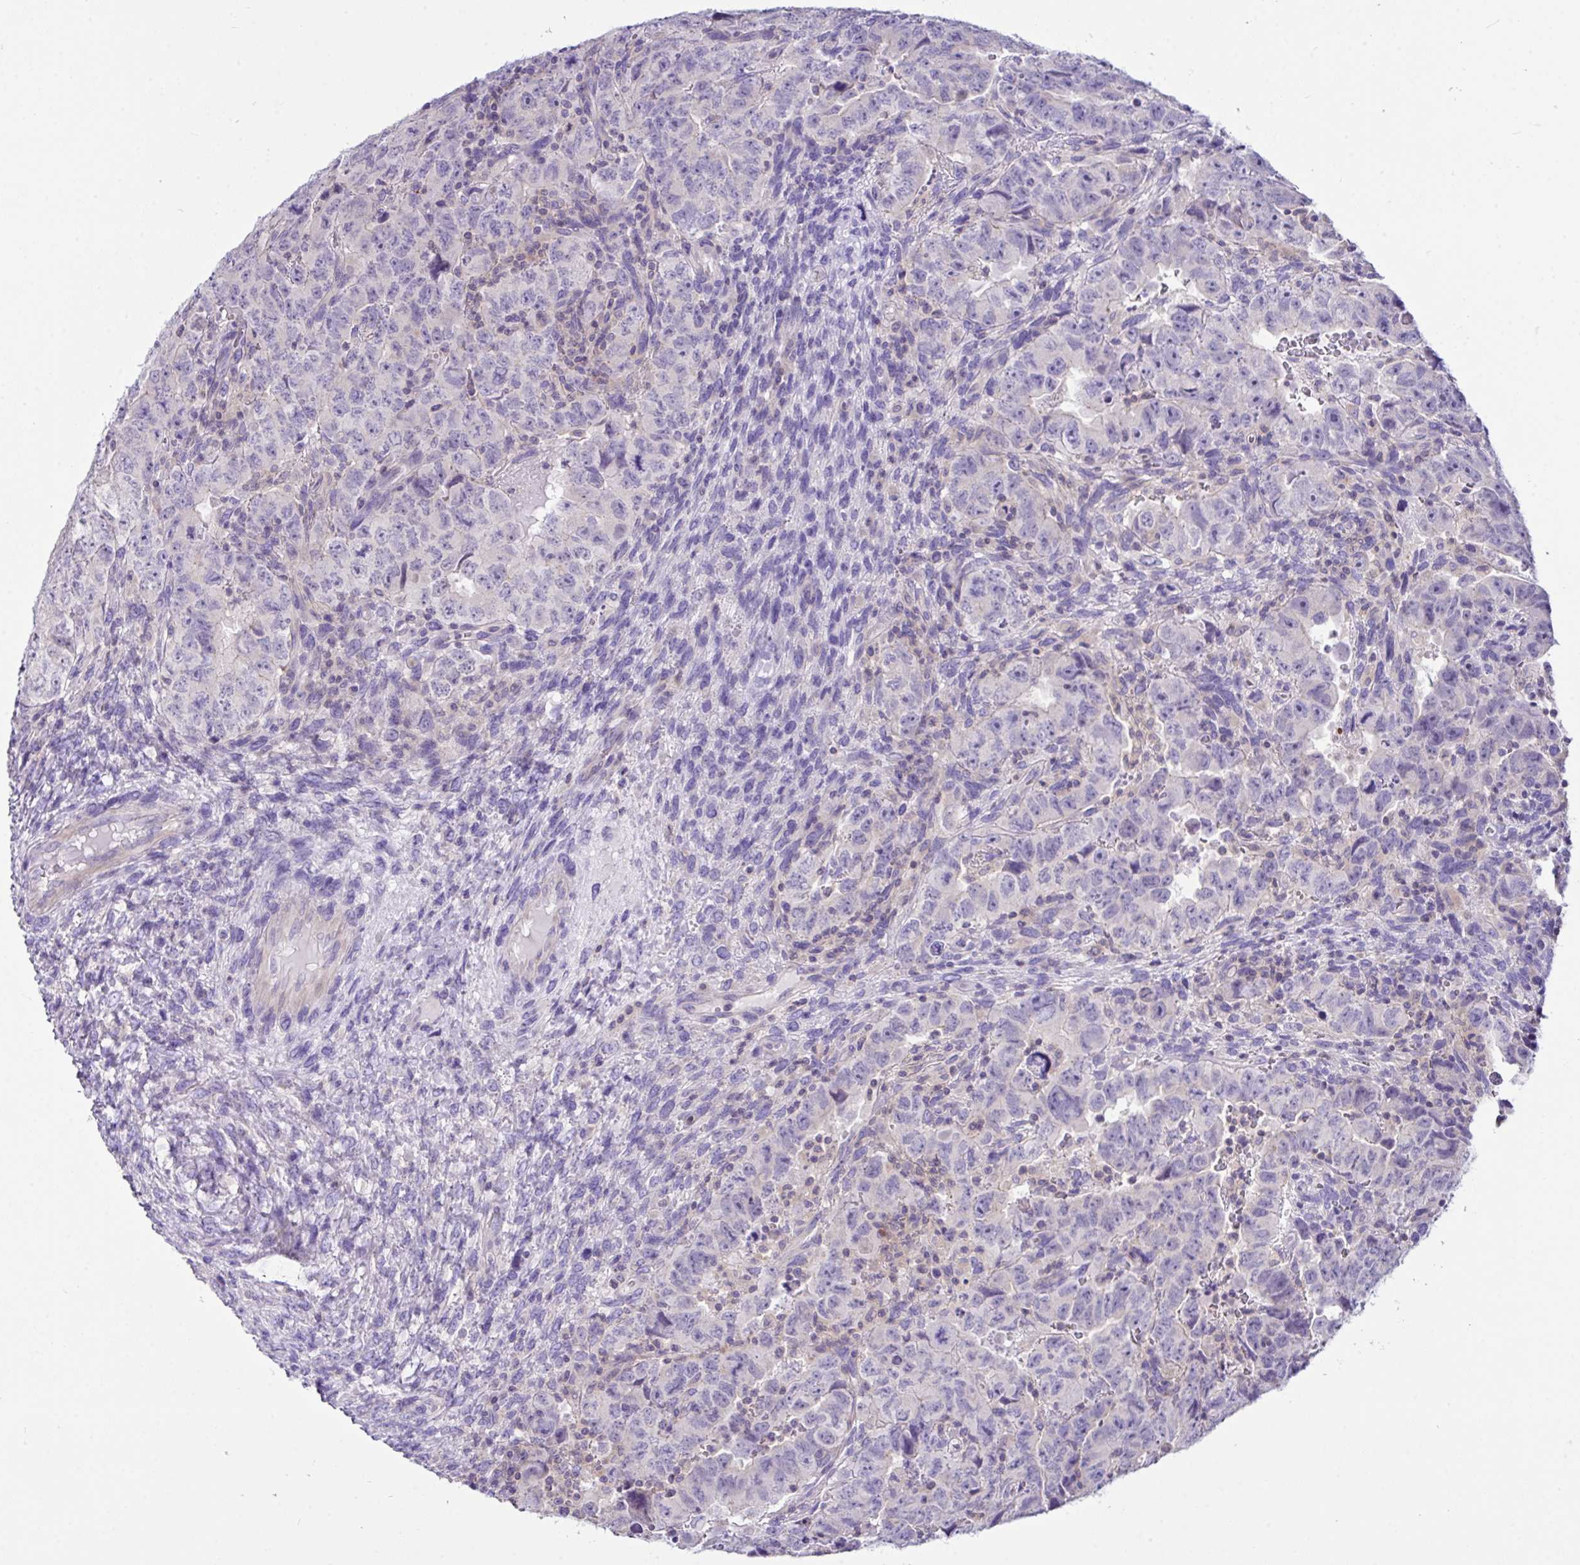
{"staining": {"intensity": "negative", "quantity": "none", "location": "none"}, "tissue": "testis cancer", "cell_type": "Tumor cells", "image_type": "cancer", "snomed": [{"axis": "morphology", "description": "Carcinoma, Embryonal, NOS"}, {"axis": "topography", "description": "Testis"}], "caption": "Histopathology image shows no protein staining in tumor cells of testis cancer tissue.", "gene": "D2HGDH", "patient": {"sex": "male", "age": 24}}